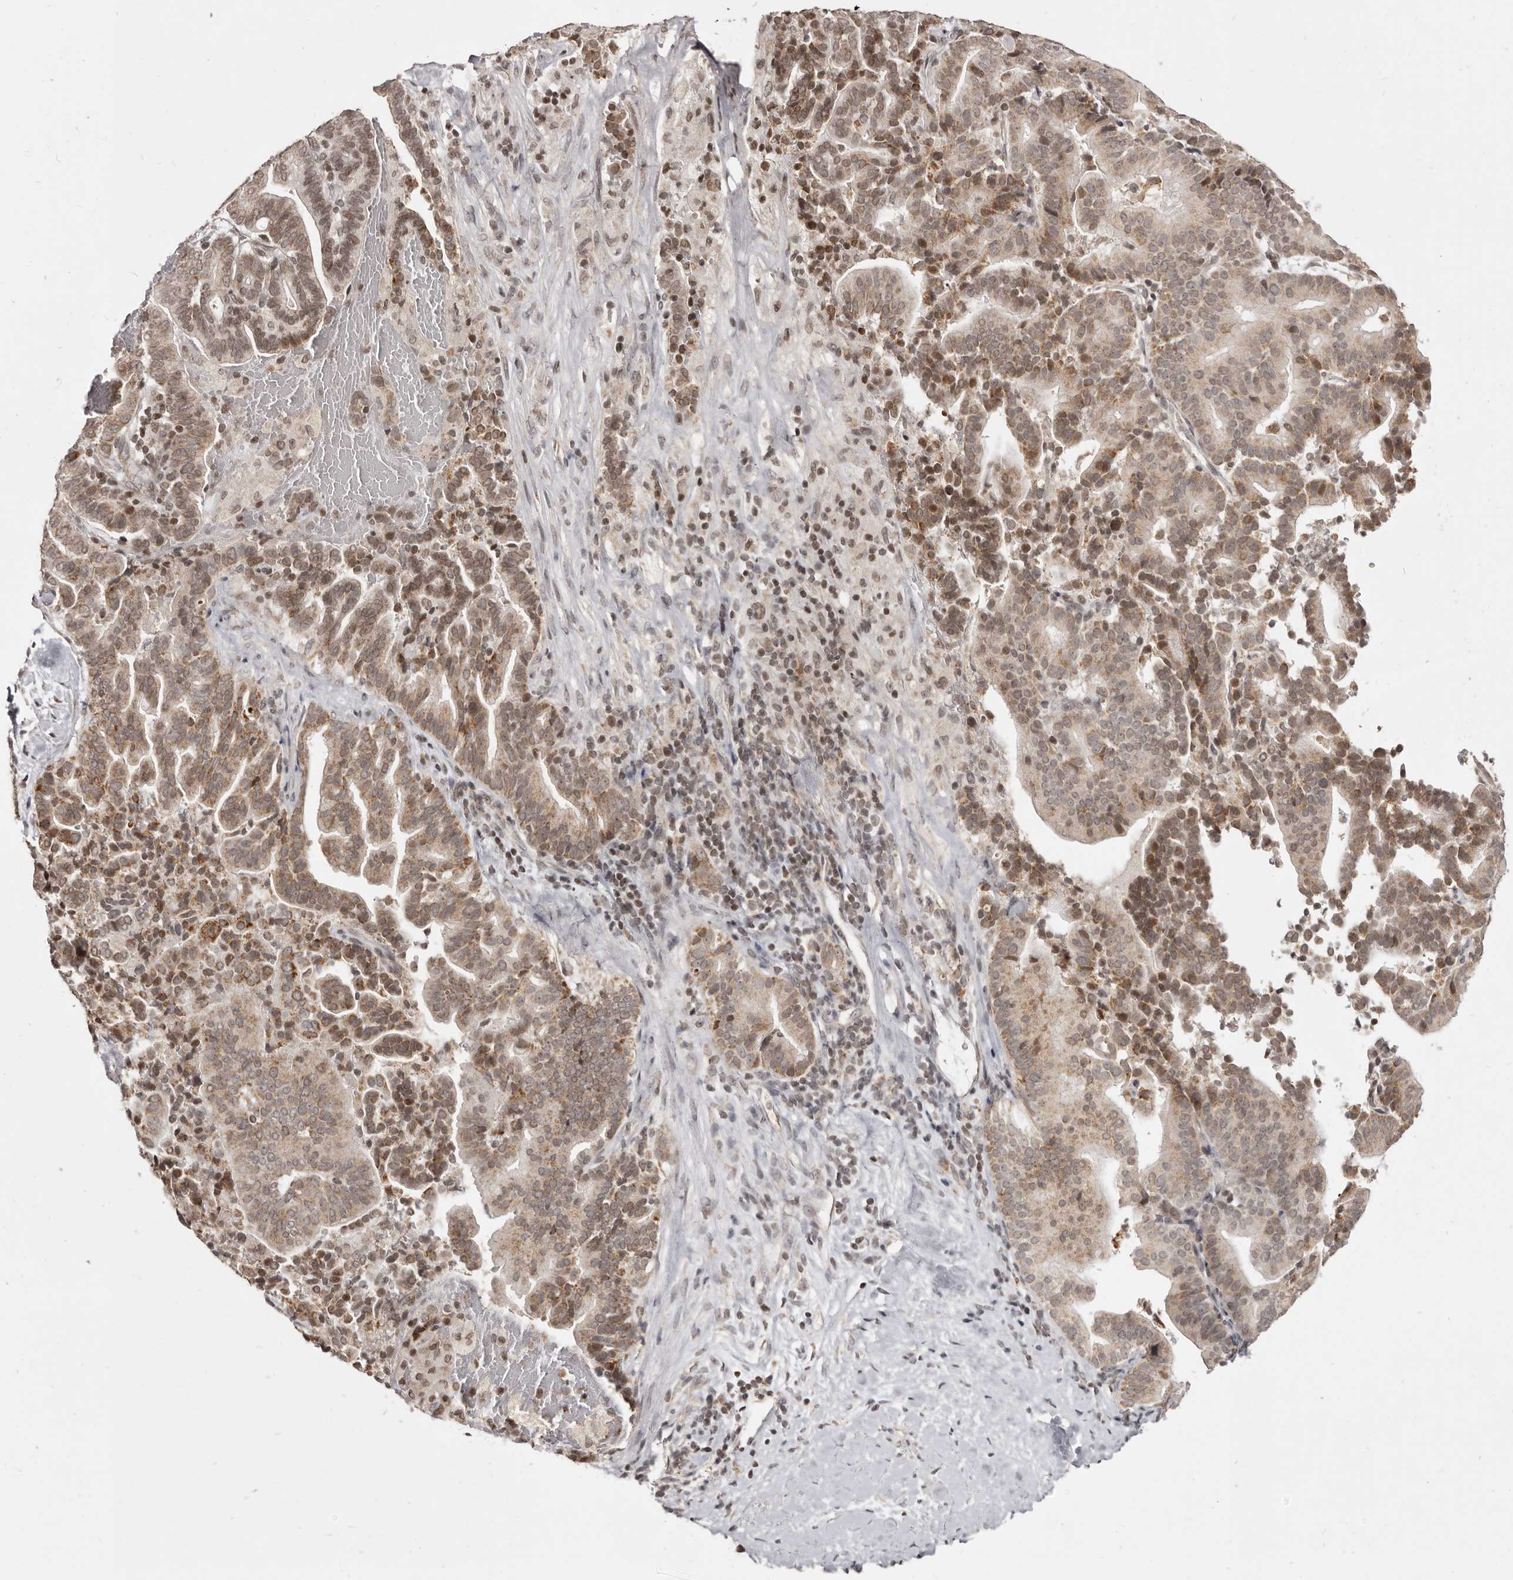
{"staining": {"intensity": "moderate", "quantity": ">75%", "location": "cytoplasmic/membranous,nuclear"}, "tissue": "liver cancer", "cell_type": "Tumor cells", "image_type": "cancer", "snomed": [{"axis": "morphology", "description": "Cholangiocarcinoma"}, {"axis": "topography", "description": "Liver"}], "caption": "Liver cancer tissue reveals moderate cytoplasmic/membranous and nuclear expression in approximately >75% of tumor cells", "gene": "THUMPD1", "patient": {"sex": "female", "age": 75}}